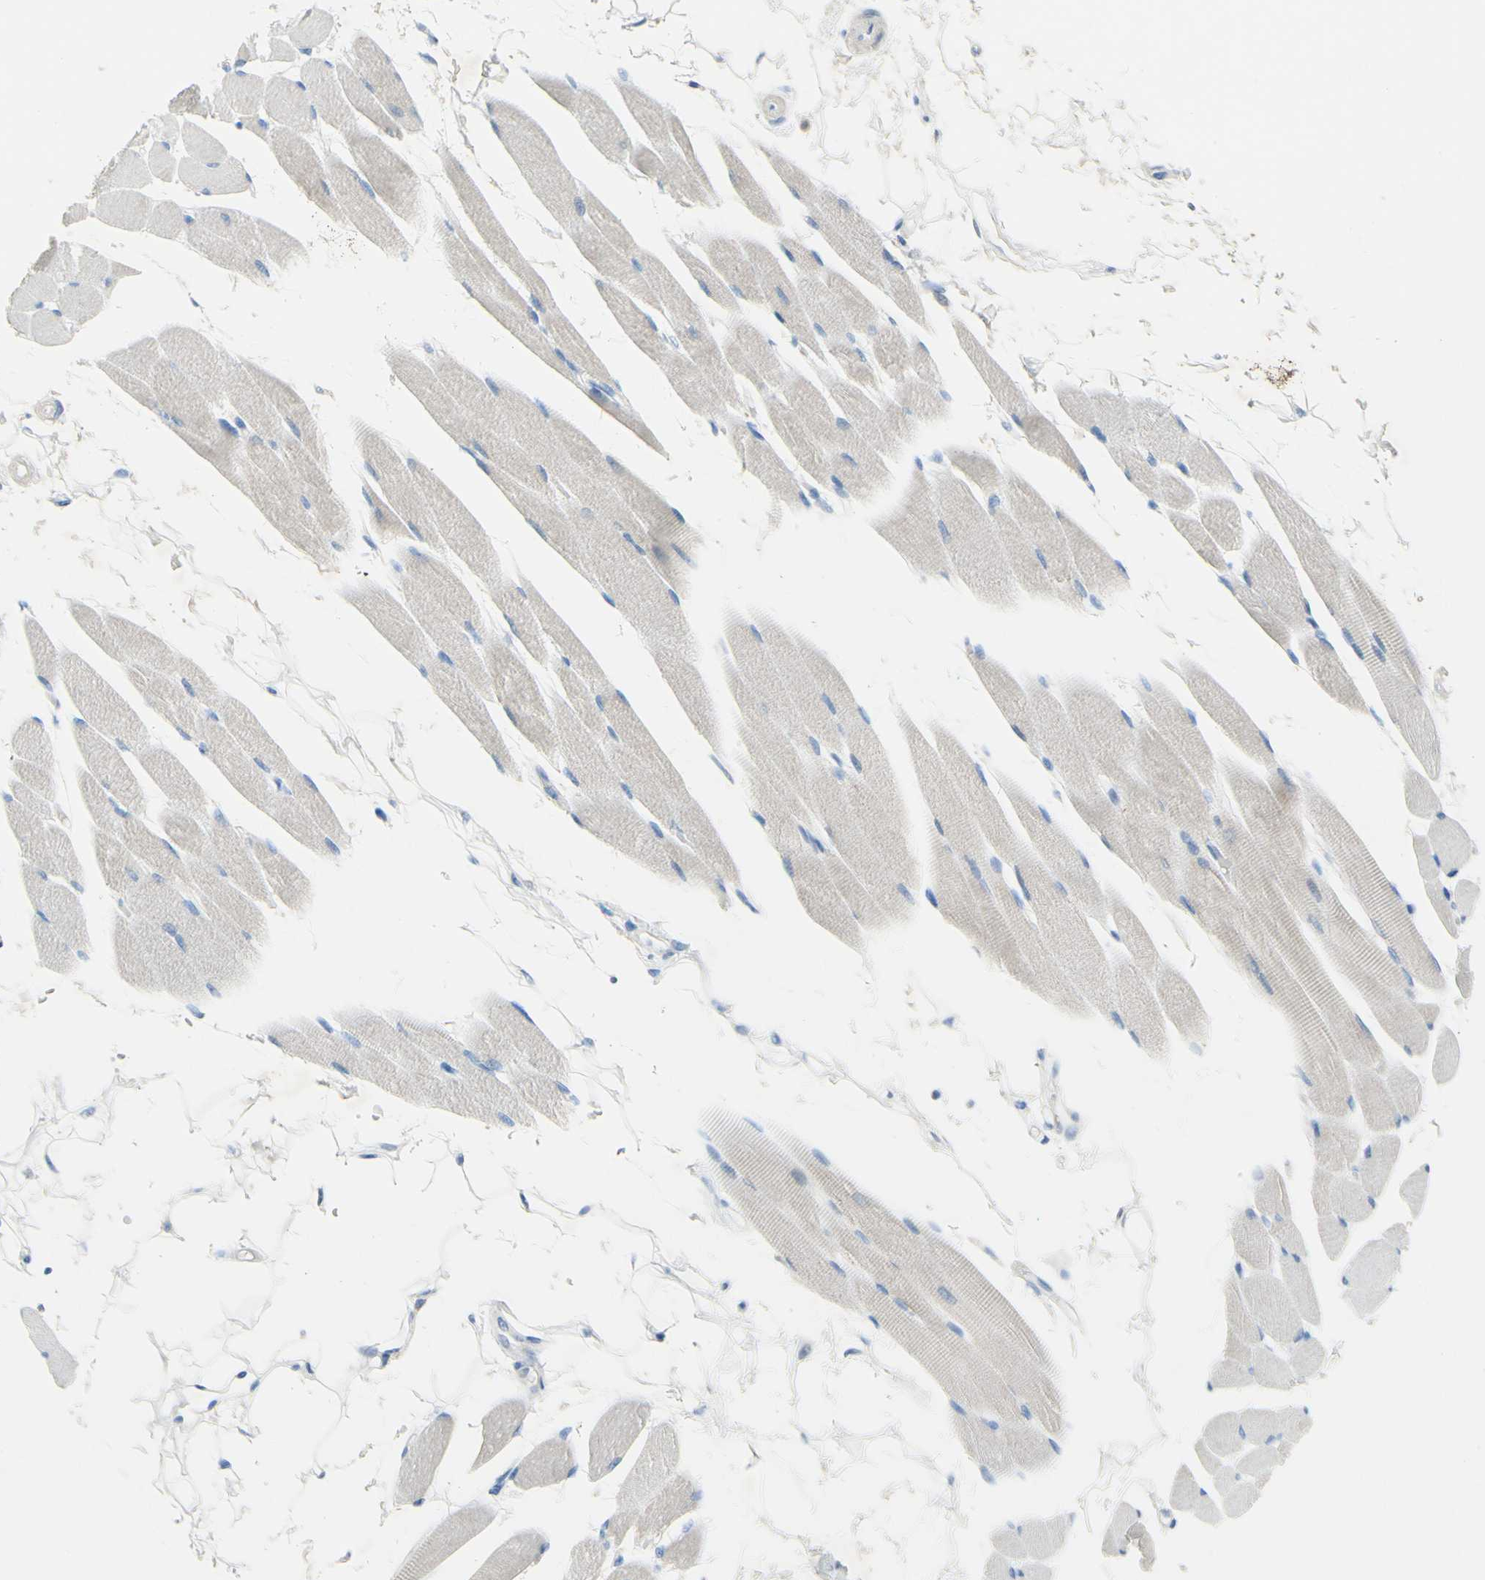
{"staining": {"intensity": "negative", "quantity": "none", "location": "none"}, "tissue": "skeletal muscle", "cell_type": "Myocytes", "image_type": "normal", "snomed": [{"axis": "morphology", "description": "Normal tissue, NOS"}, {"axis": "topography", "description": "Skeletal muscle"}, {"axis": "topography", "description": "Oral tissue"}, {"axis": "topography", "description": "Peripheral nerve tissue"}], "caption": "Micrograph shows no protein positivity in myocytes of benign skeletal muscle.", "gene": "ACADL", "patient": {"sex": "female", "age": 84}}